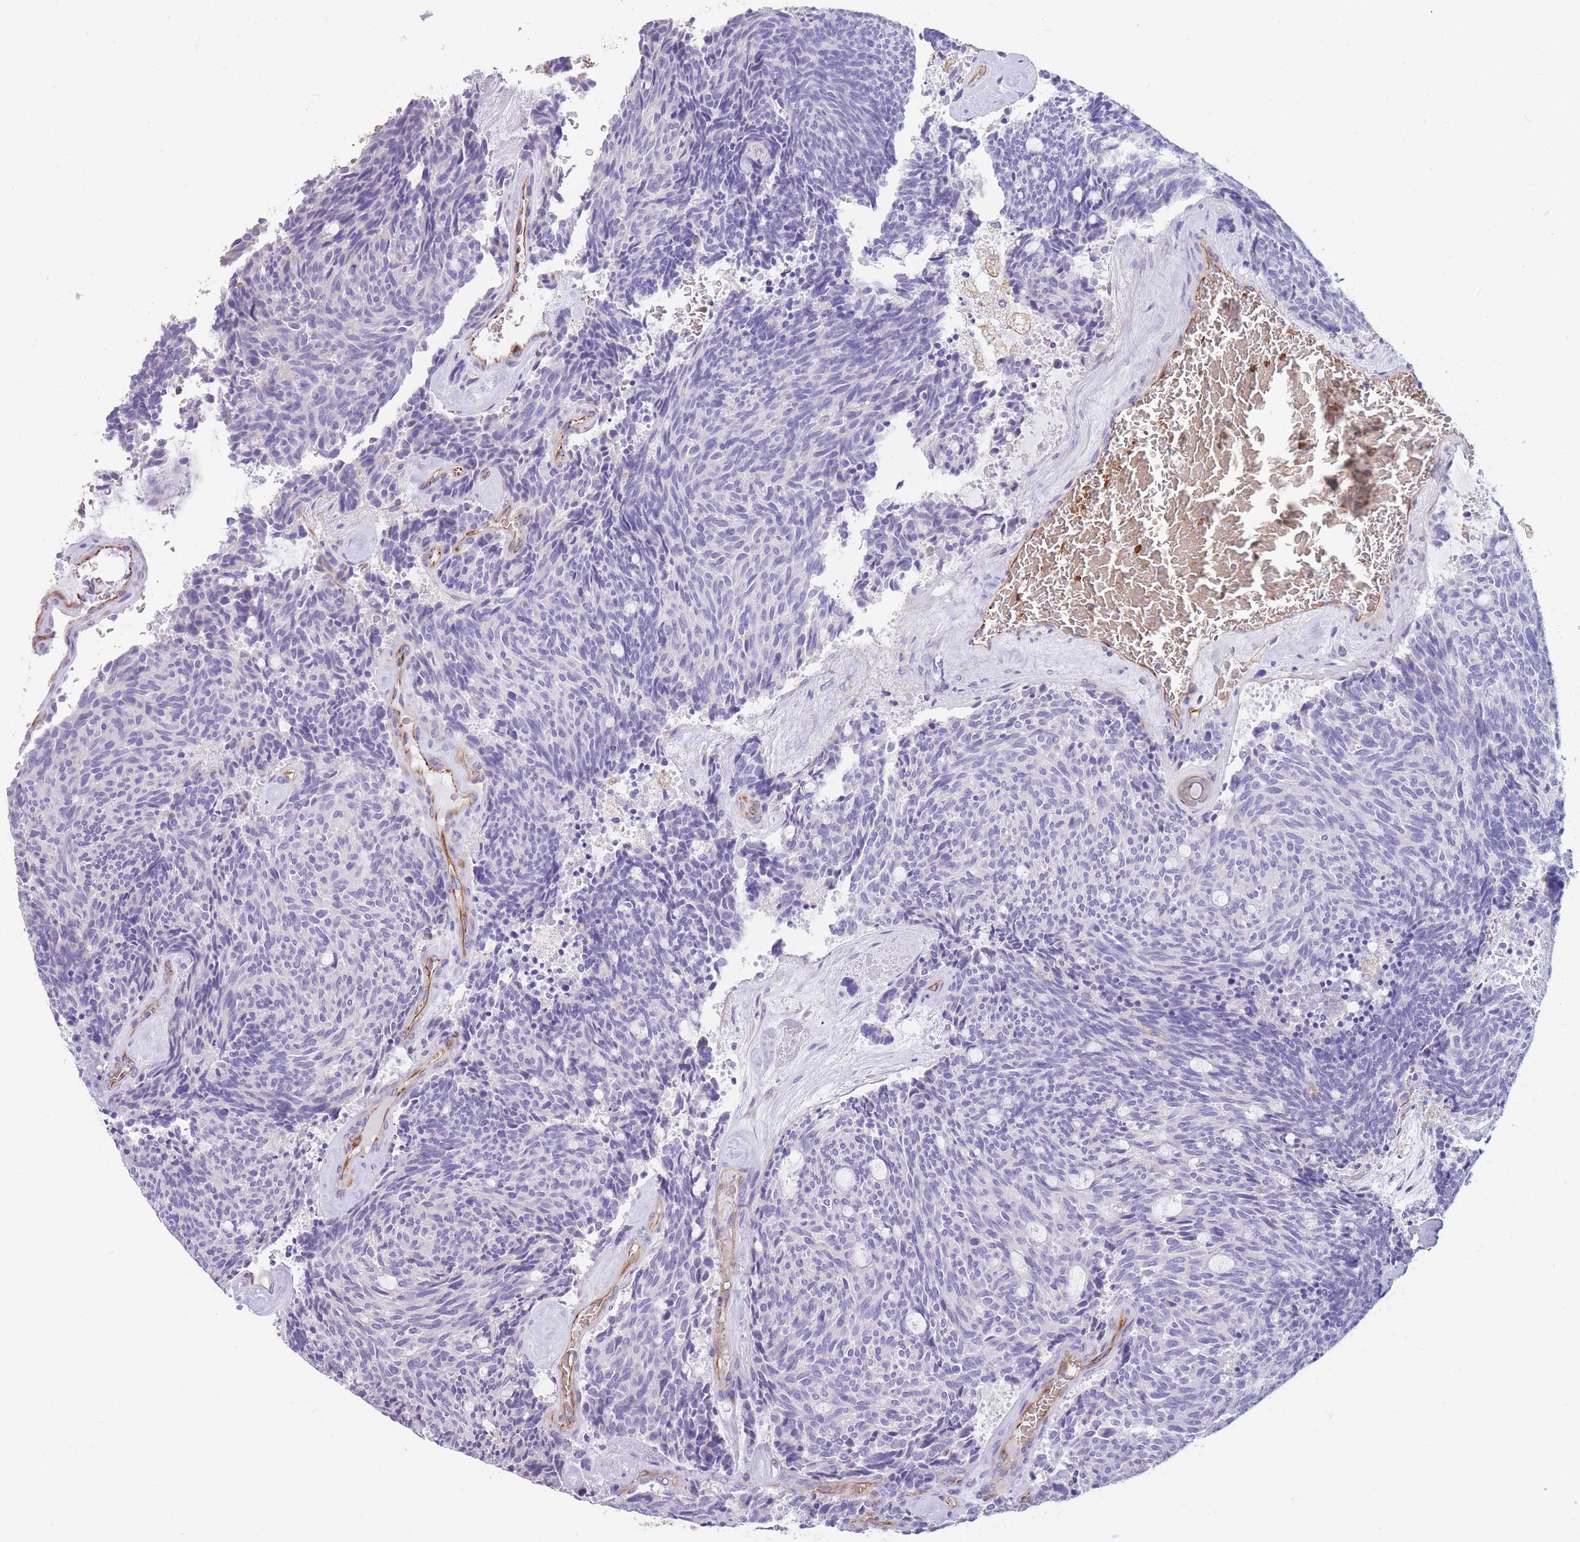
{"staining": {"intensity": "negative", "quantity": "none", "location": "none"}, "tissue": "carcinoid", "cell_type": "Tumor cells", "image_type": "cancer", "snomed": [{"axis": "morphology", "description": "Carcinoid, malignant, NOS"}, {"axis": "topography", "description": "Pancreas"}], "caption": "High magnification brightfield microscopy of carcinoid (malignant) stained with DAB (brown) and counterstained with hematoxylin (blue): tumor cells show no significant positivity.", "gene": "ANKRD53", "patient": {"sex": "female", "age": 54}}